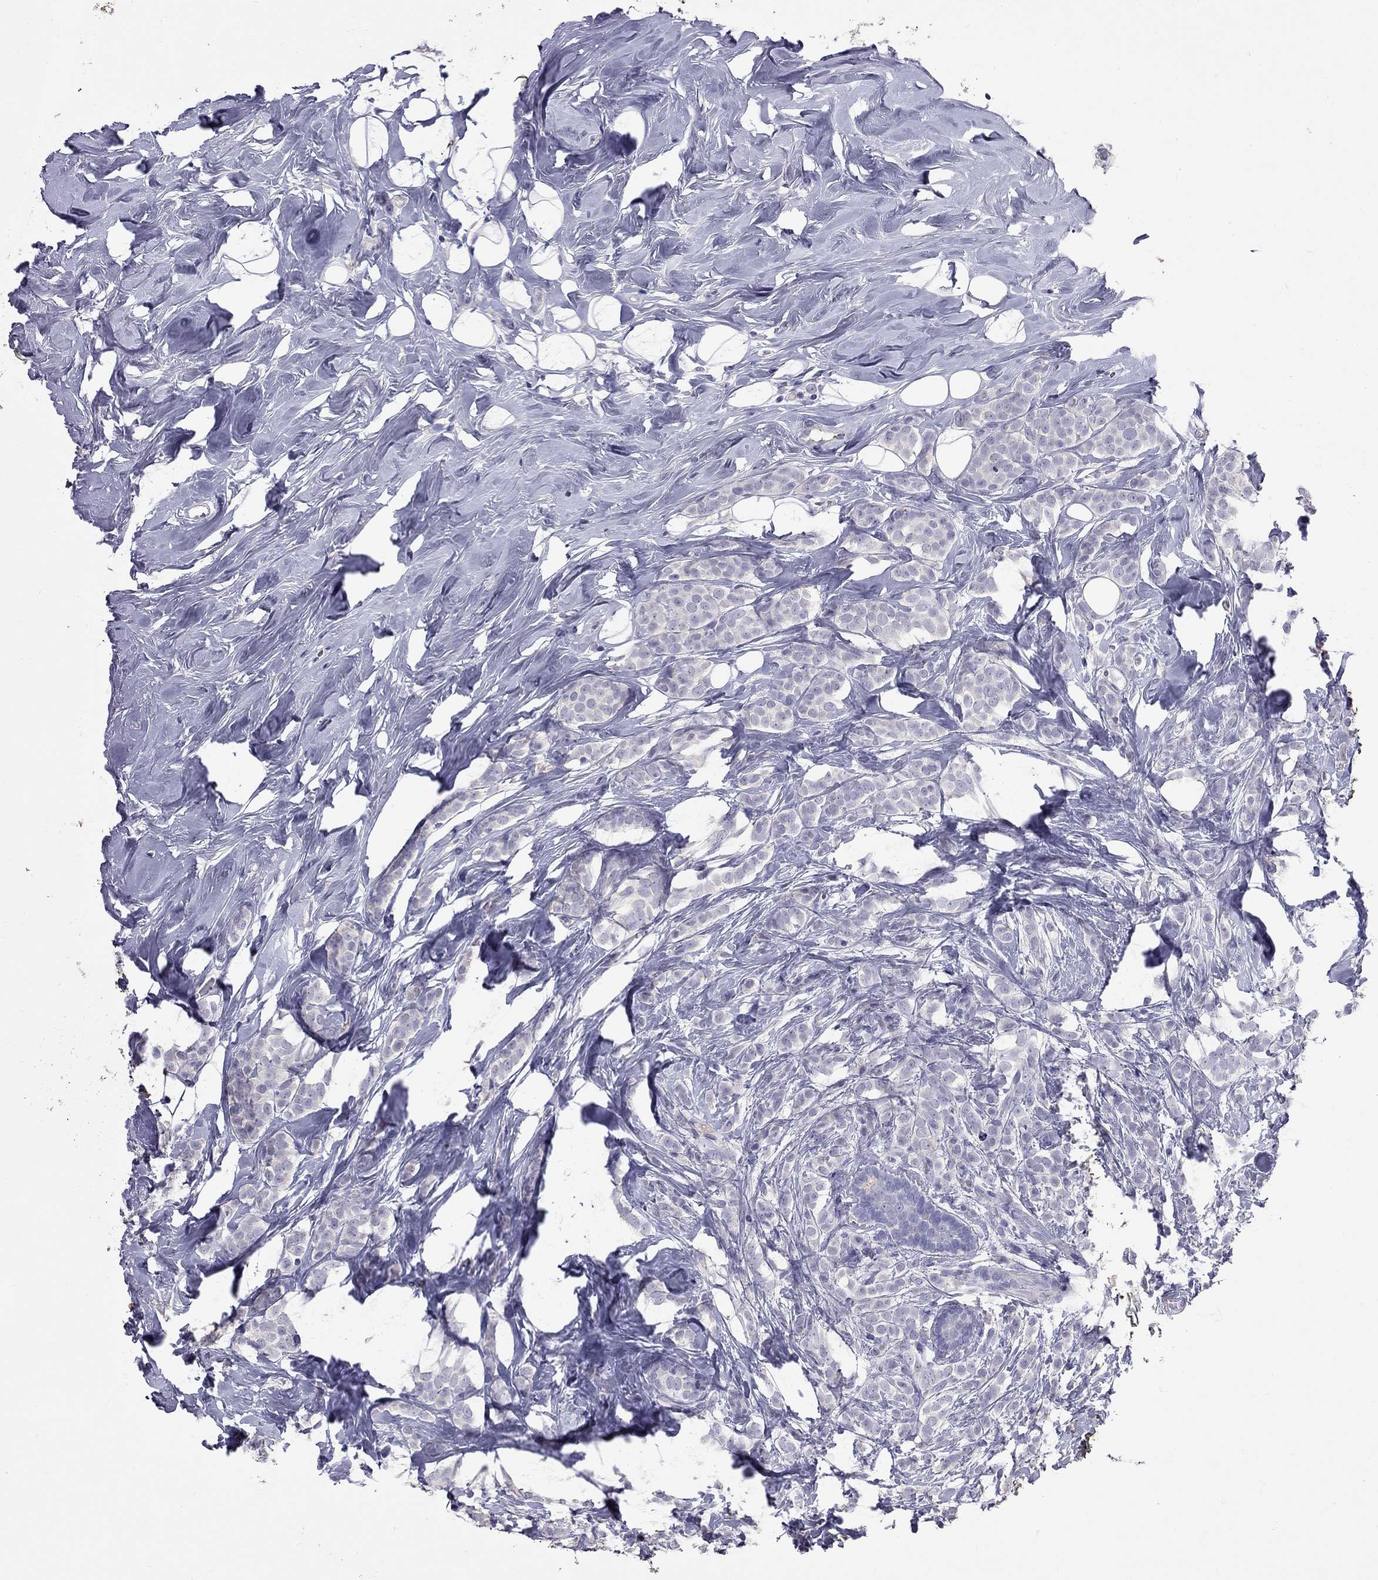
{"staining": {"intensity": "negative", "quantity": "none", "location": "none"}, "tissue": "breast cancer", "cell_type": "Tumor cells", "image_type": "cancer", "snomed": [{"axis": "morphology", "description": "Lobular carcinoma"}, {"axis": "topography", "description": "Breast"}], "caption": "A high-resolution micrograph shows immunohistochemistry staining of breast cancer (lobular carcinoma), which reveals no significant expression in tumor cells.", "gene": "CFAP91", "patient": {"sex": "female", "age": 49}}